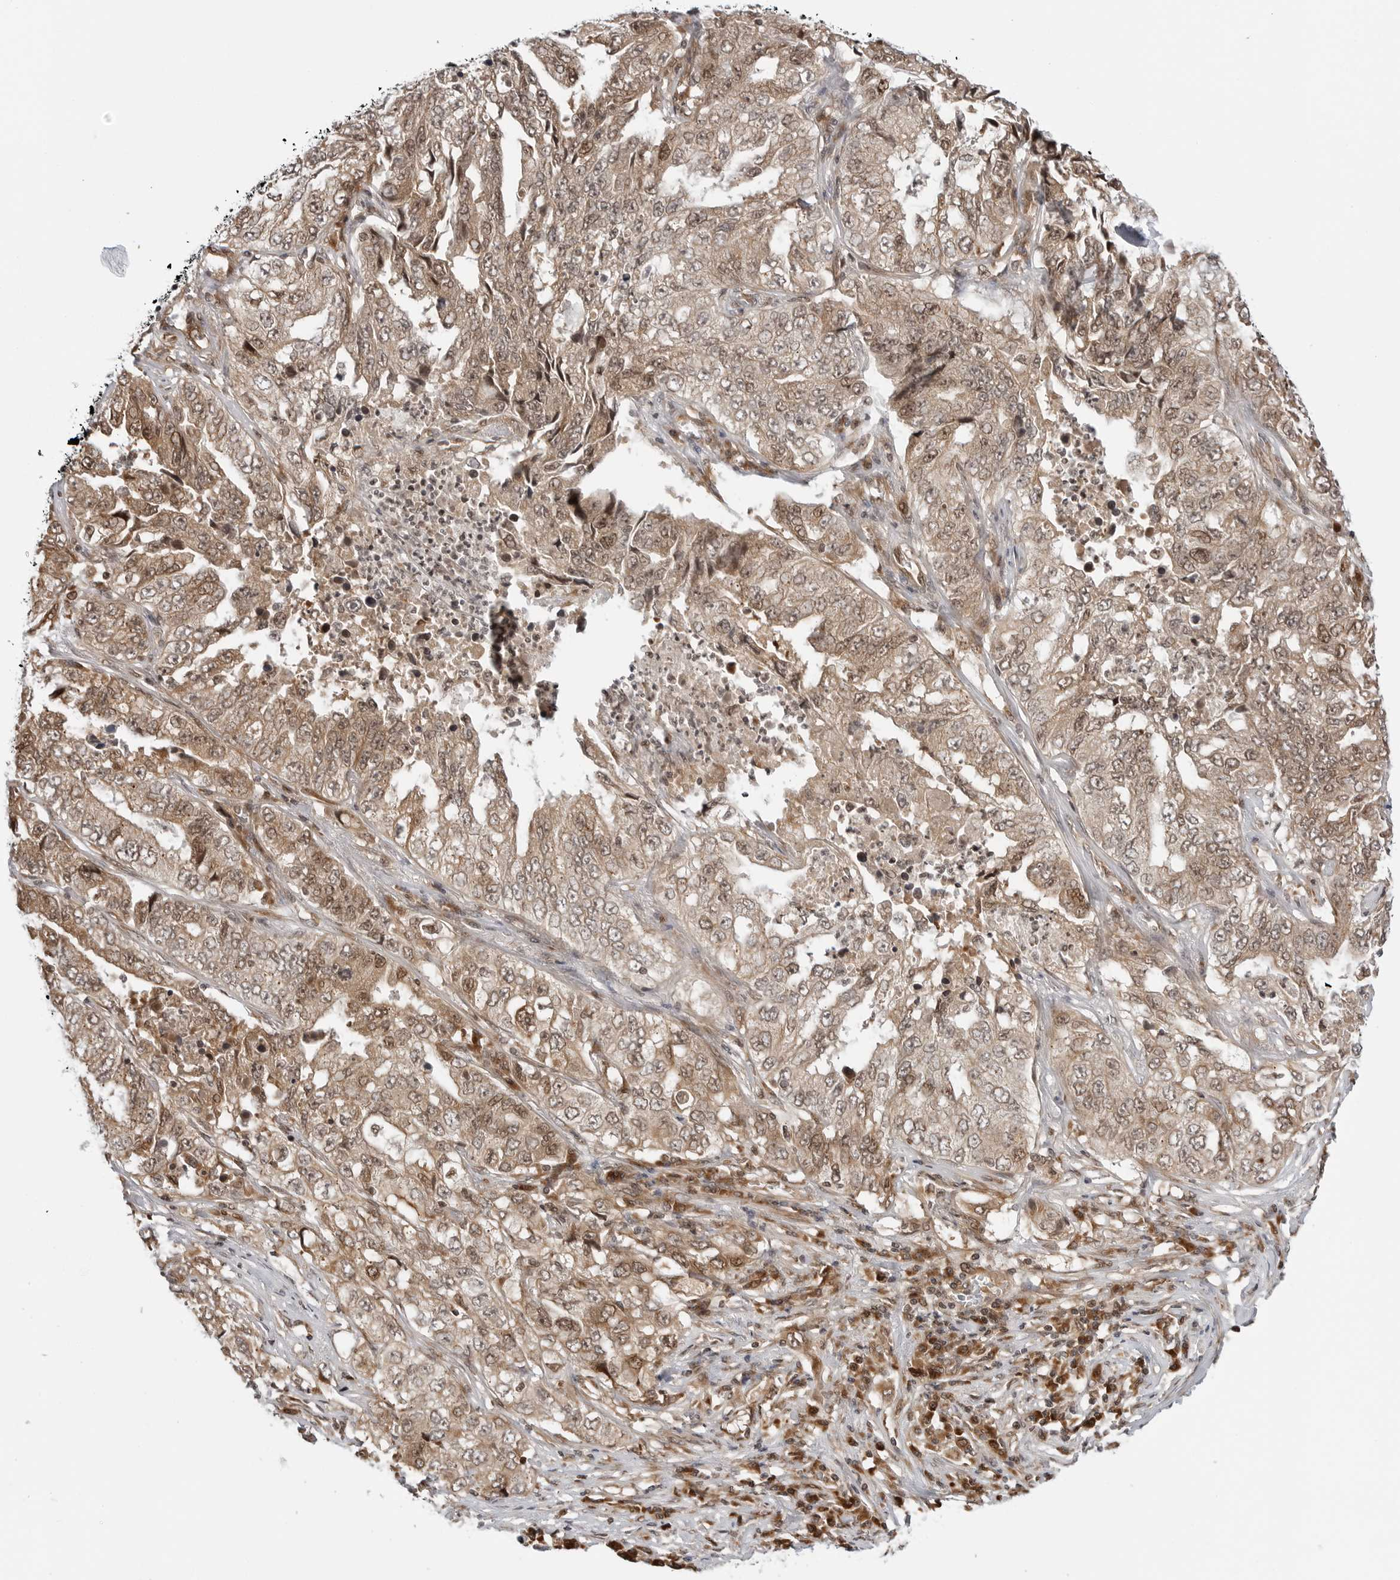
{"staining": {"intensity": "moderate", "quantity": ">75%", "location": "cytoplasmic/membranous,nuclear"}, "tissue": "lung cancer", "cell_type": "Tumor cells", "image_type": "cancer", "snomed": [{"axis": "morphology", "description": "Adenocarcinoma, NOS"}, {"axis": "topography", "description": "Lung"}], "caption": "This photomicrograph displays immunohistochemistry (IHC) staining of lung adenocarcinoma, with medium moderate cytoplasmic/membranous and nuclear expression in about >75% of tumor cells.", "gene": "TIPRL", "patient": {"sex": "female", "age": 51}}